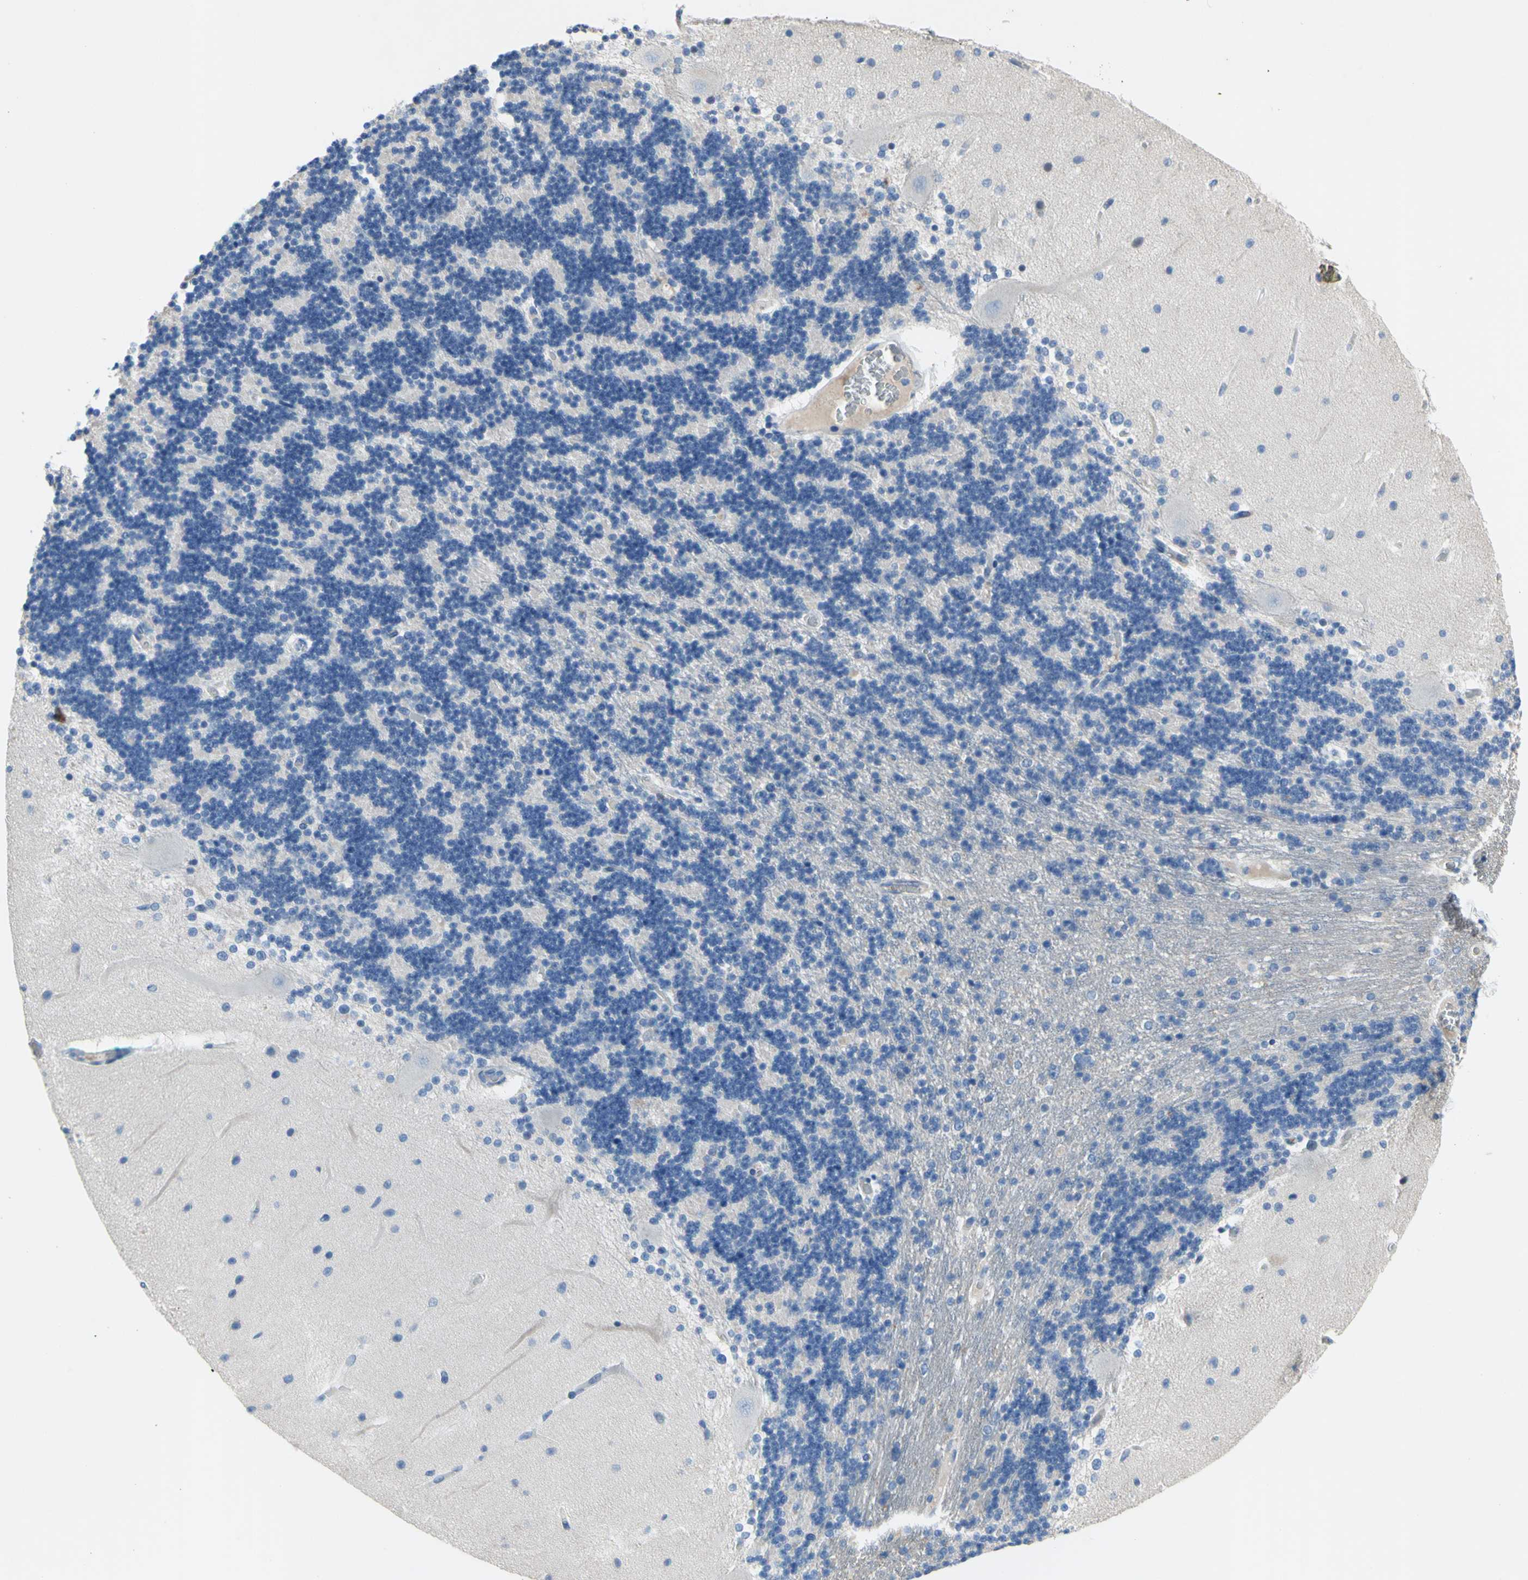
{"staining": {"intensity": "negative", "quantity": "none", "location": "none"}, "tissue": "cerebellum", "cell_type": "Cells in granular layer", "image_type": "normal", "snomed": [{"axis": "morphology", "description": "Normal tissue, NOS"}, {"axis": "topography", "description": "Cerebellum"}], "caption": "Immunohistochemistry (IHC) image of unremarkable cerebellum stained for a protein (brown), which exhibits no expression in cells in granular layer. (DAB (3,3'-diaminobenzidine) immunohistochemistry (IHC) with hematoxylin counter stain).", "gene": "MUC1", "patient": {"sex": "female", "age": 54}}